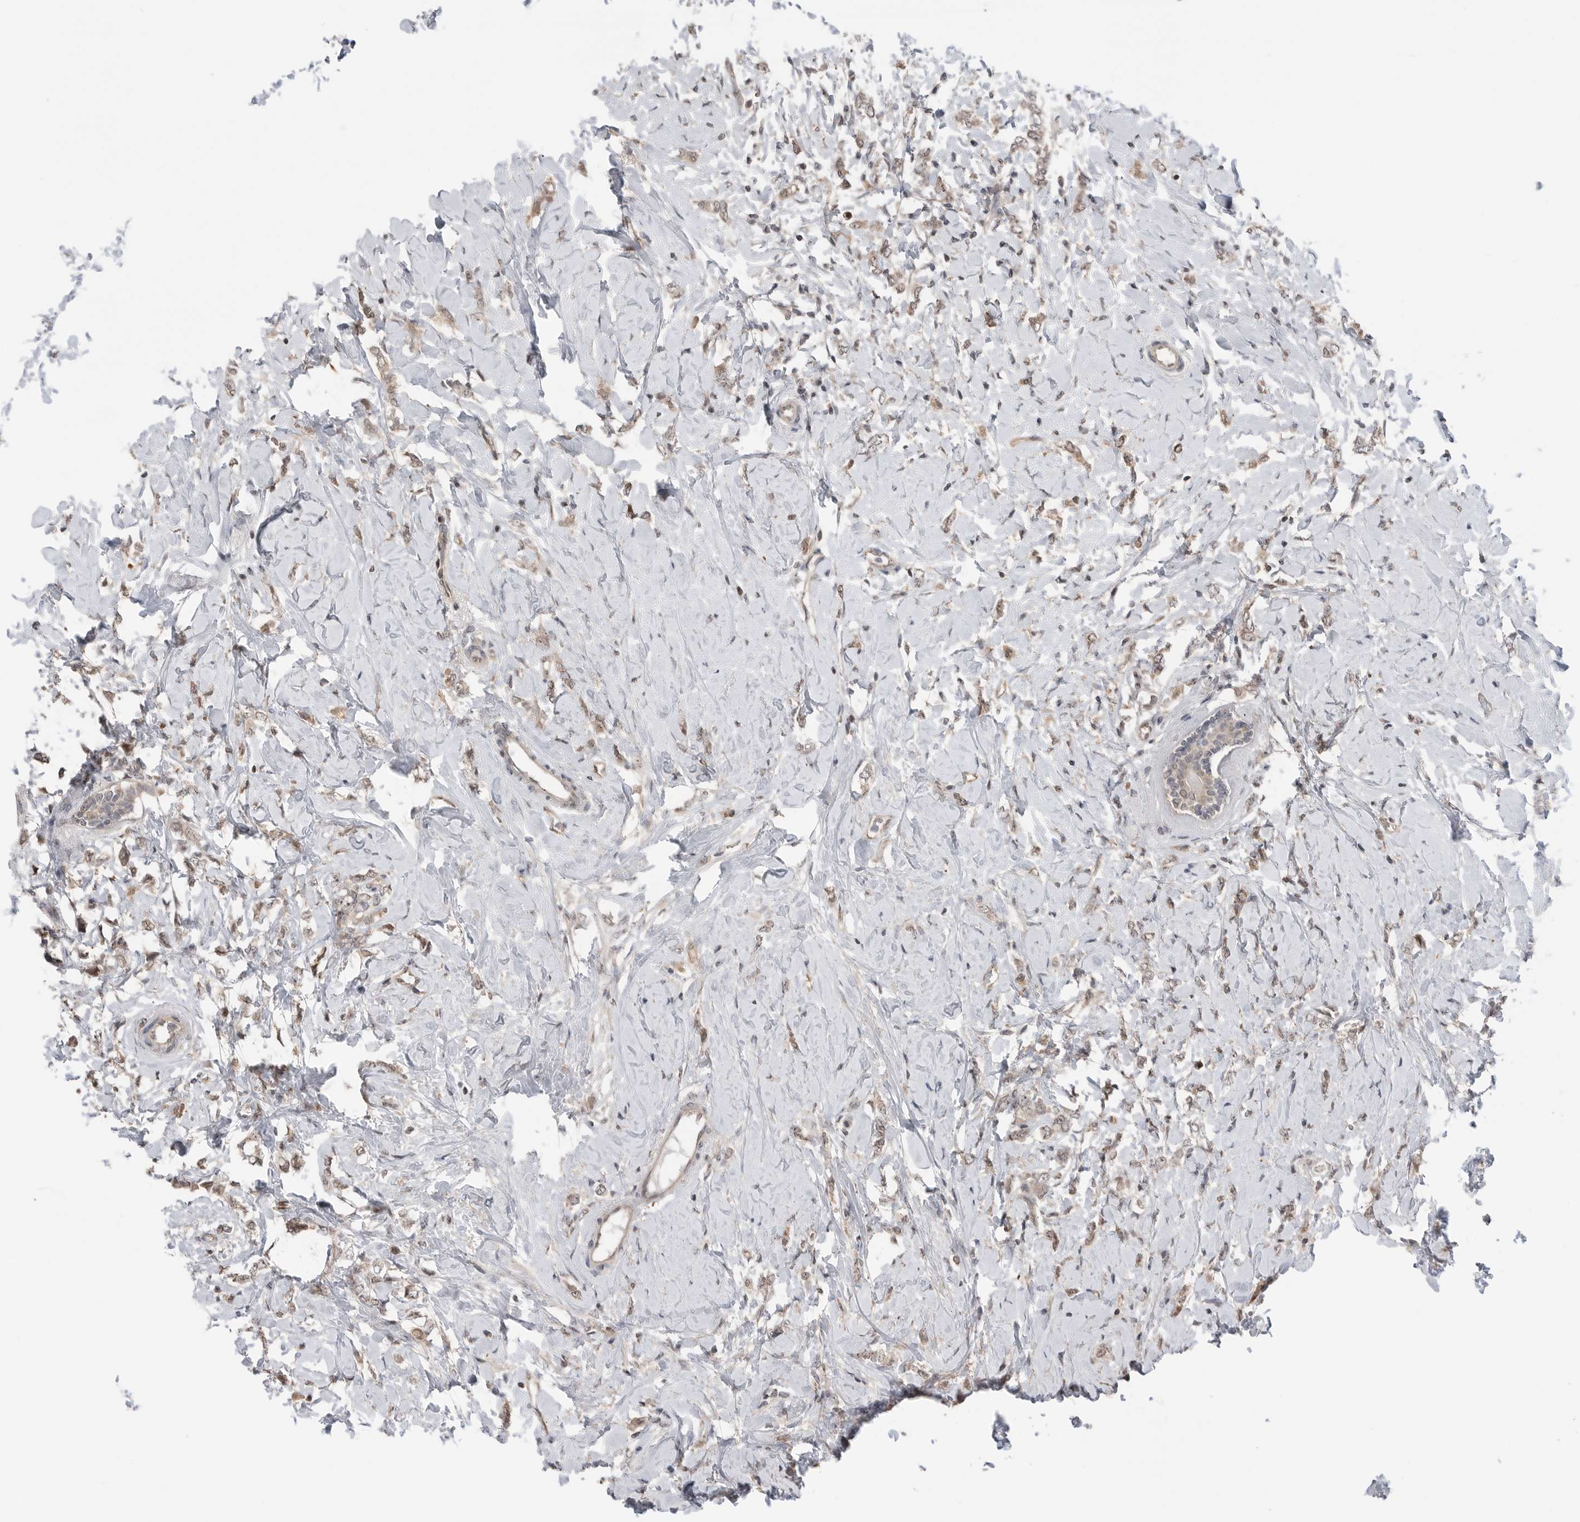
{"staining": {"intensity": "weak", "quantity": "25%-75%", "location": "cytoplasmic/membranous"}, "tissue": "breast cancer", "cell_type": "Tumor cells", "image_type": "cancer", "snomed": [{"axis": "morphology", "description": "Normal tissue, NOS"}, {"axis": "morphology", "description": "Lobular carcinoma"}, {"axis": "topography", "description": "Breast"}], "caption": "The histopathology image shows immunohistochemical staining of breast cancer. There is weak cytoplasmic/membranous positivity is appreciated in about 25%-75% of tumor cells. (IHC, brightfield microscopy, high magnification).", "gene": "PEAK1", "patient": {"sex": "female", "age": 47}}